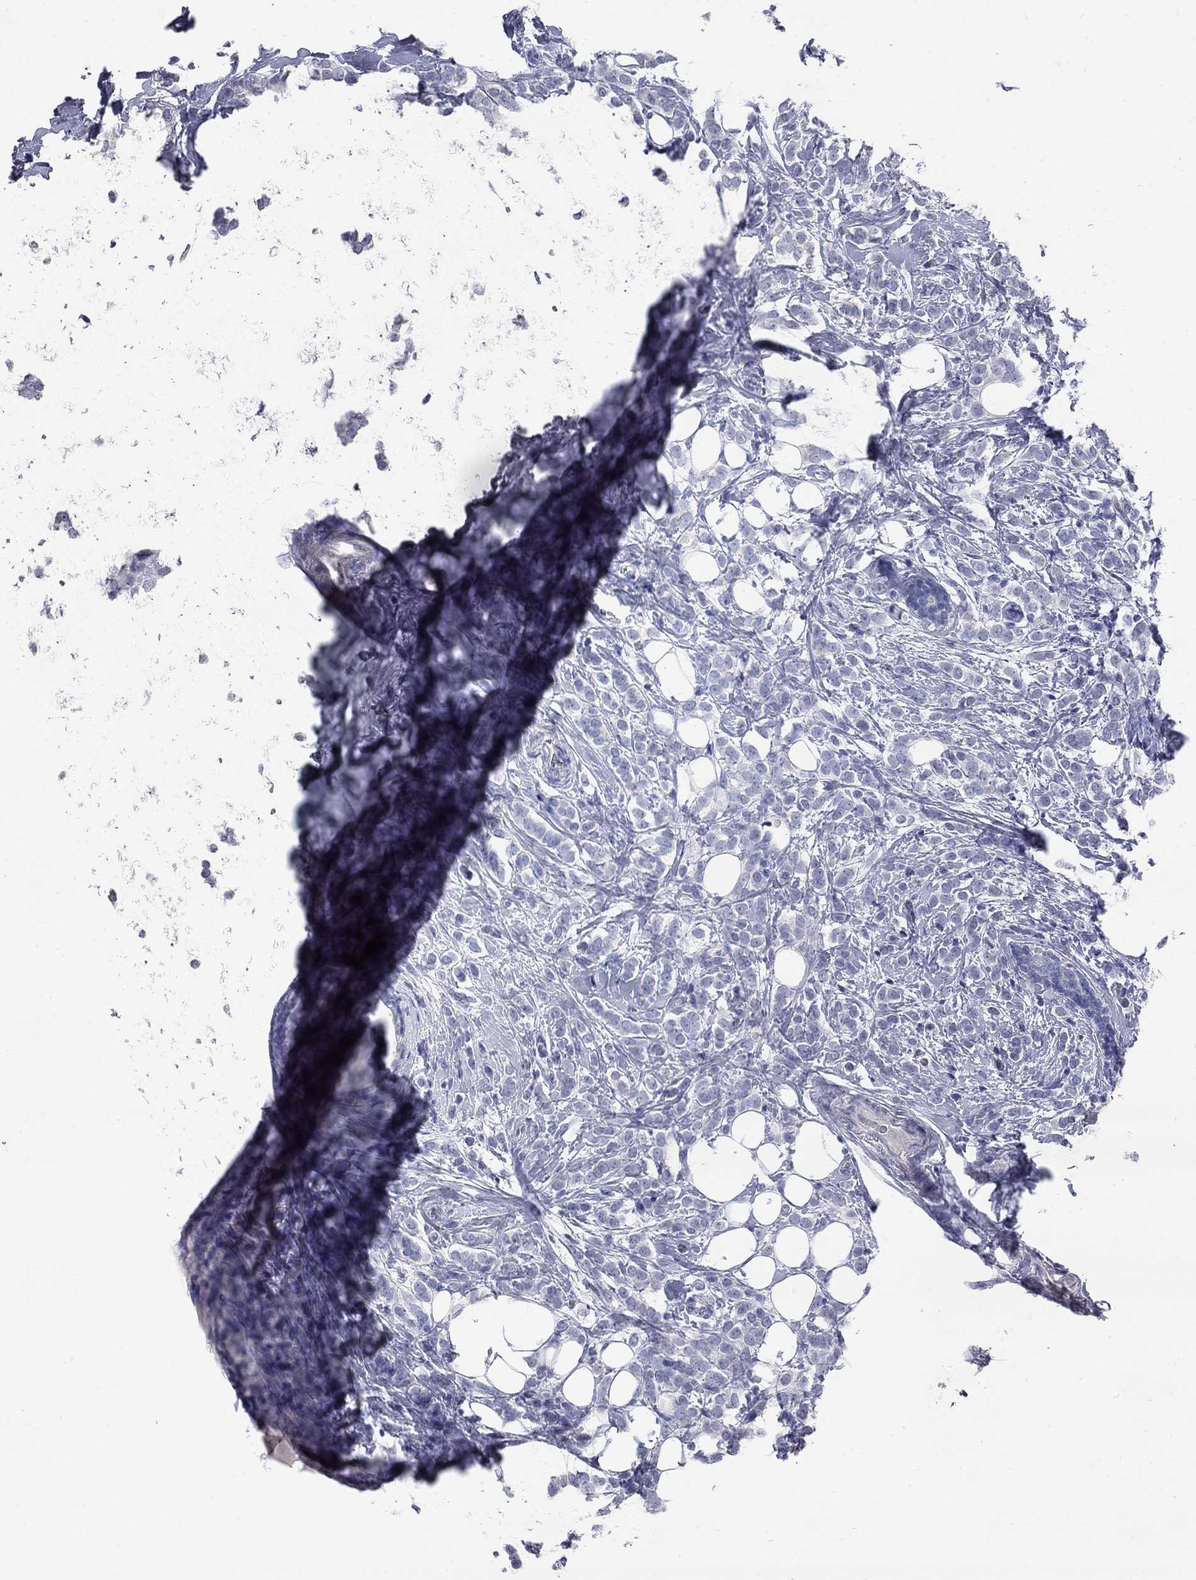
{"staining": {"intensity": "negative", "quantity": "none", "location": "none"}, "tissue": "breast cancer", "cell_type": "Tumor cells", "image_type": "cancer", "snomed": [{"axis": "morphology", "description": "Lobular carcinoma"}, {"axis": "topography", "description": "Breast"}], "caption": "Immunohistochemical staining of human lobular carcinoma (breast) exhibits no significant staining in tumor cells.", "gene": "SYT12", "patient": {"sex": "female", "age": 49}}